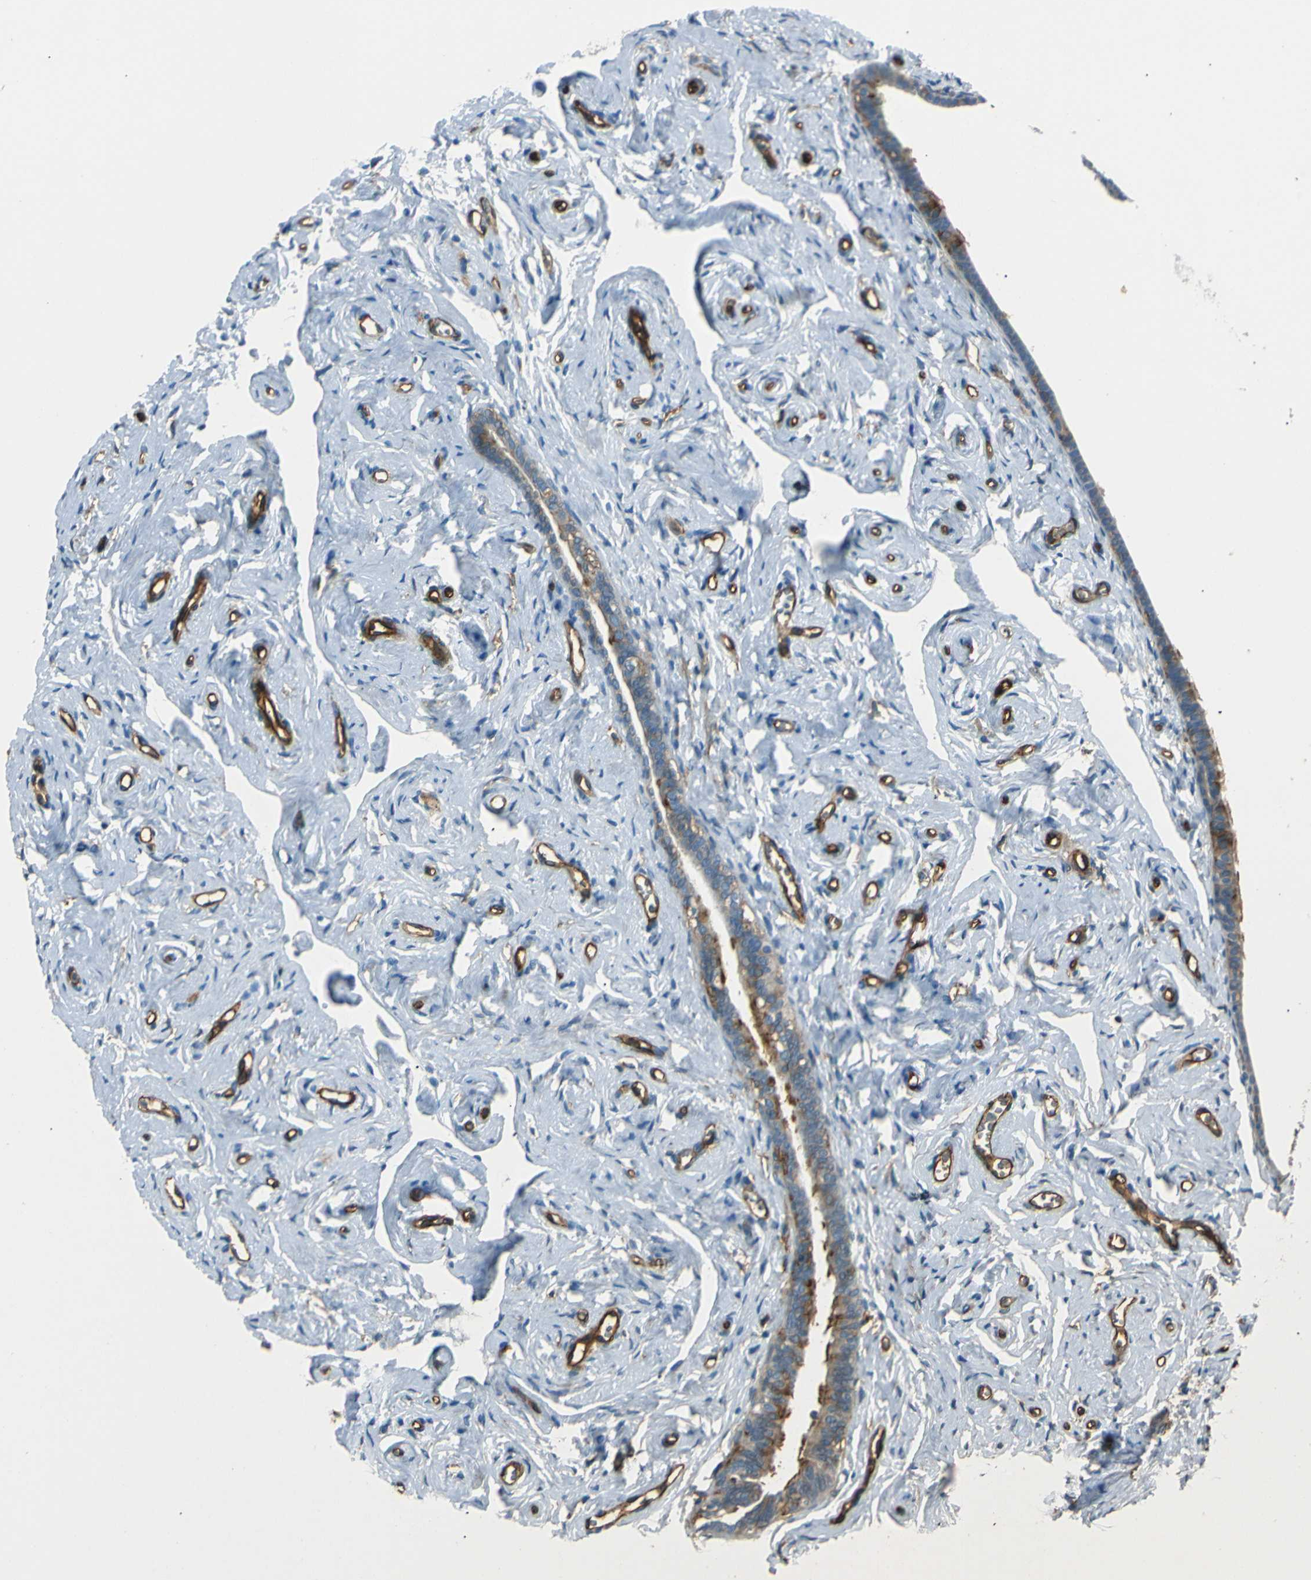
{"staining": {"intensity": "strong", "quantity": ">75%", "location": "cytoplasmic/membranous"}, "tissue": "fallopian tube", "cell_type": "Glandular cells", "image_type": "normal", "snomed": [{"axis": "morphology", "description": "Normal tissue, NOS"}, {"axis": "topography", "description": "Fallopian tube"}], "caption": "IHC (DAB (3,3'-diaminobenzidine)) staining of benign human fallopian tube shows strong cytoplasmic/membranous protein positivity in approximately >75% of glandular cells. (DAB (3,3'-diaminobenzidine) = brown stain, brightfield microscopy at high magnification).", "gene": "ENTPD1", "patient": {"sex": "female", "age": 71}}